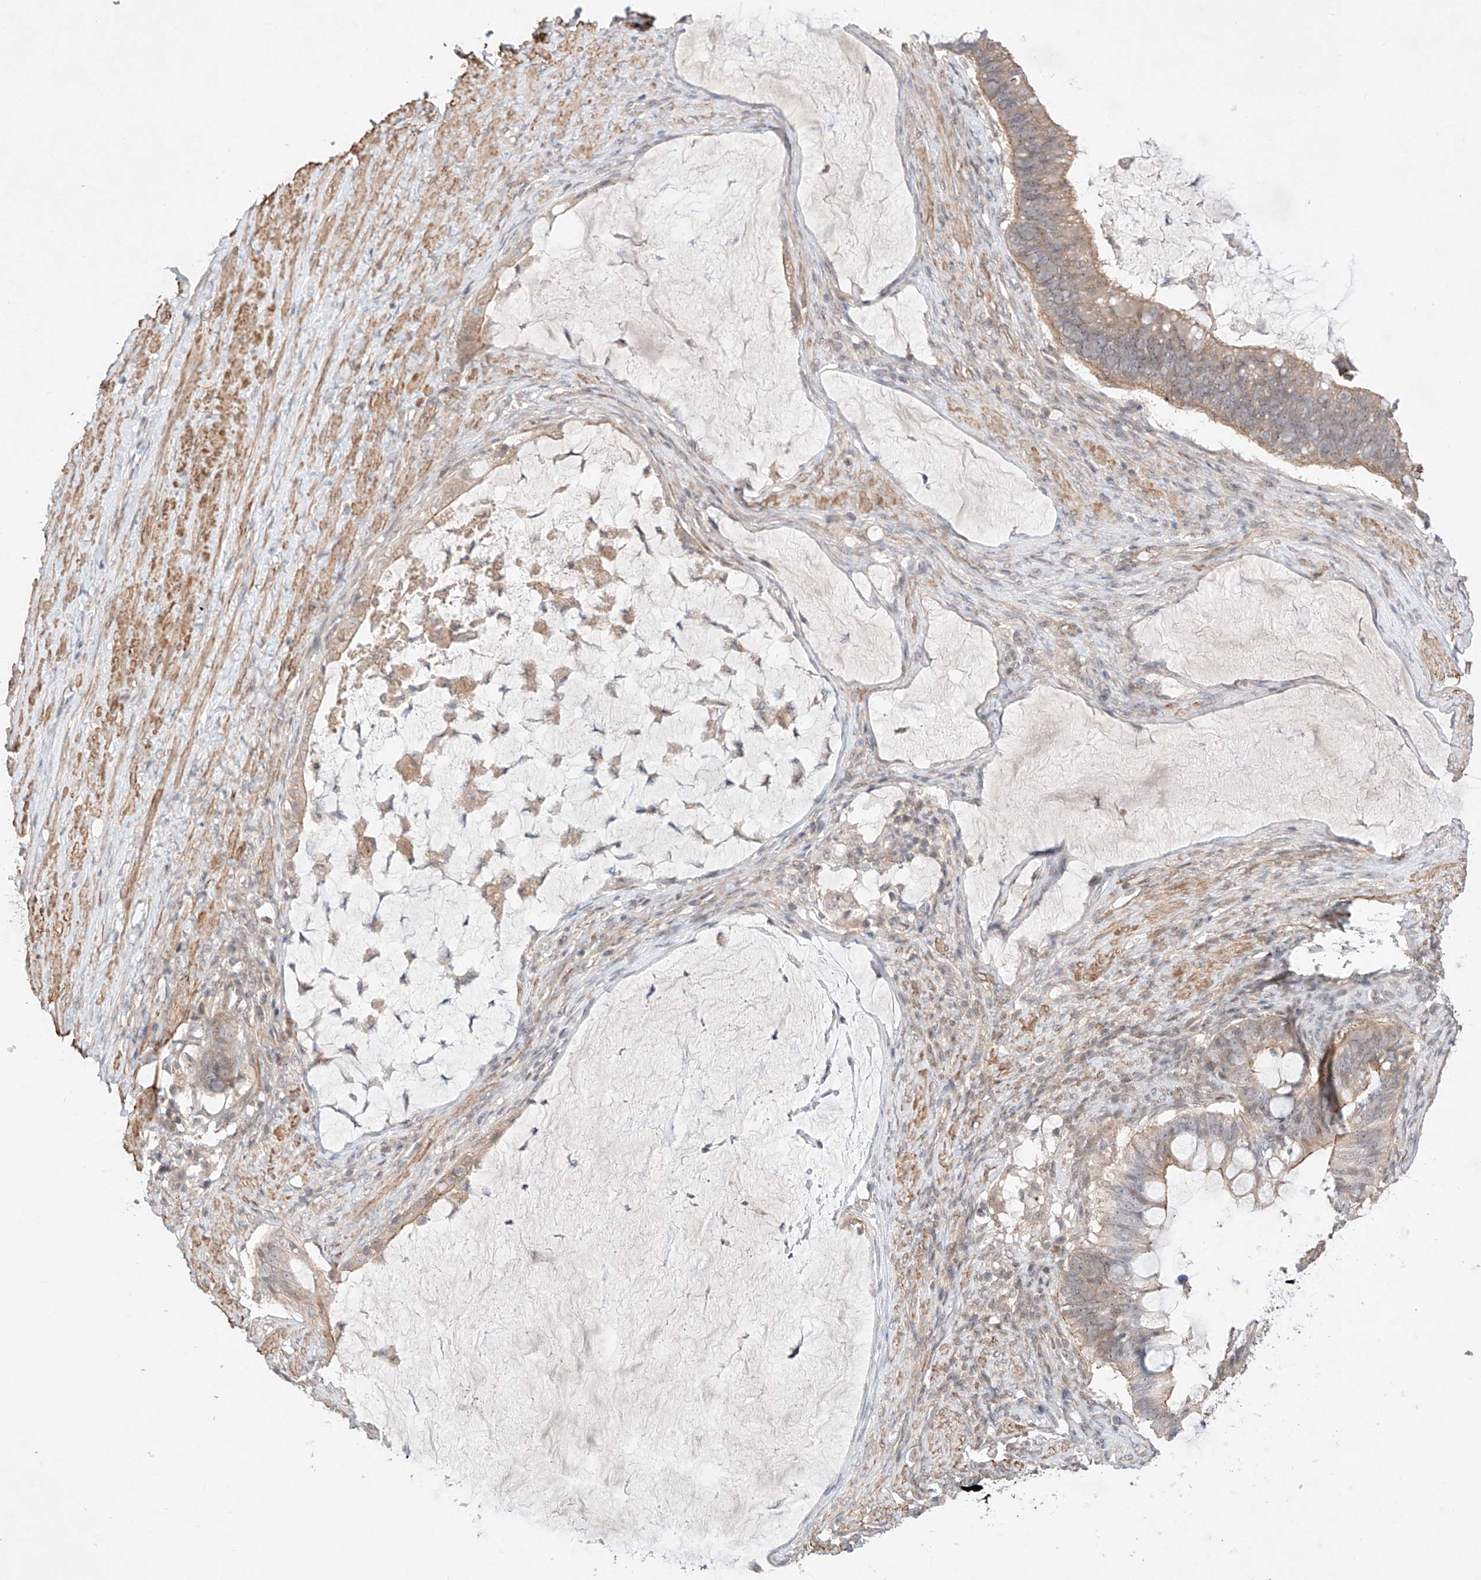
{"staining": {"intensity": "weak", "quantity": ">75%", "location": "cytoplasmic/membranous"}, "tissue": "ovarian cancer", "cell_type": "Tumor cells", "image_type": "cancer", "snomed": [{"axis": "morphology", "description": "Cystadenocarcinoma, mucinous, NOS"}, {"axis": "topography", "description": "Ovary"}], "caption": "Immunohistochemistry (IHC) (DAB) staining of mucinous cystadenocarcinoma (ovarian) demonstrates weak cytoplasmic/membranous protein expression in approximately >75% of tumor cells. The staining was performed using DAB to visualize the protein expression in brown, while the nuclei were stained in blue with hematoxylin (Magnification: 20x).", "gene": "TSR2", "patient": {"sex": "female", "age": 61}}